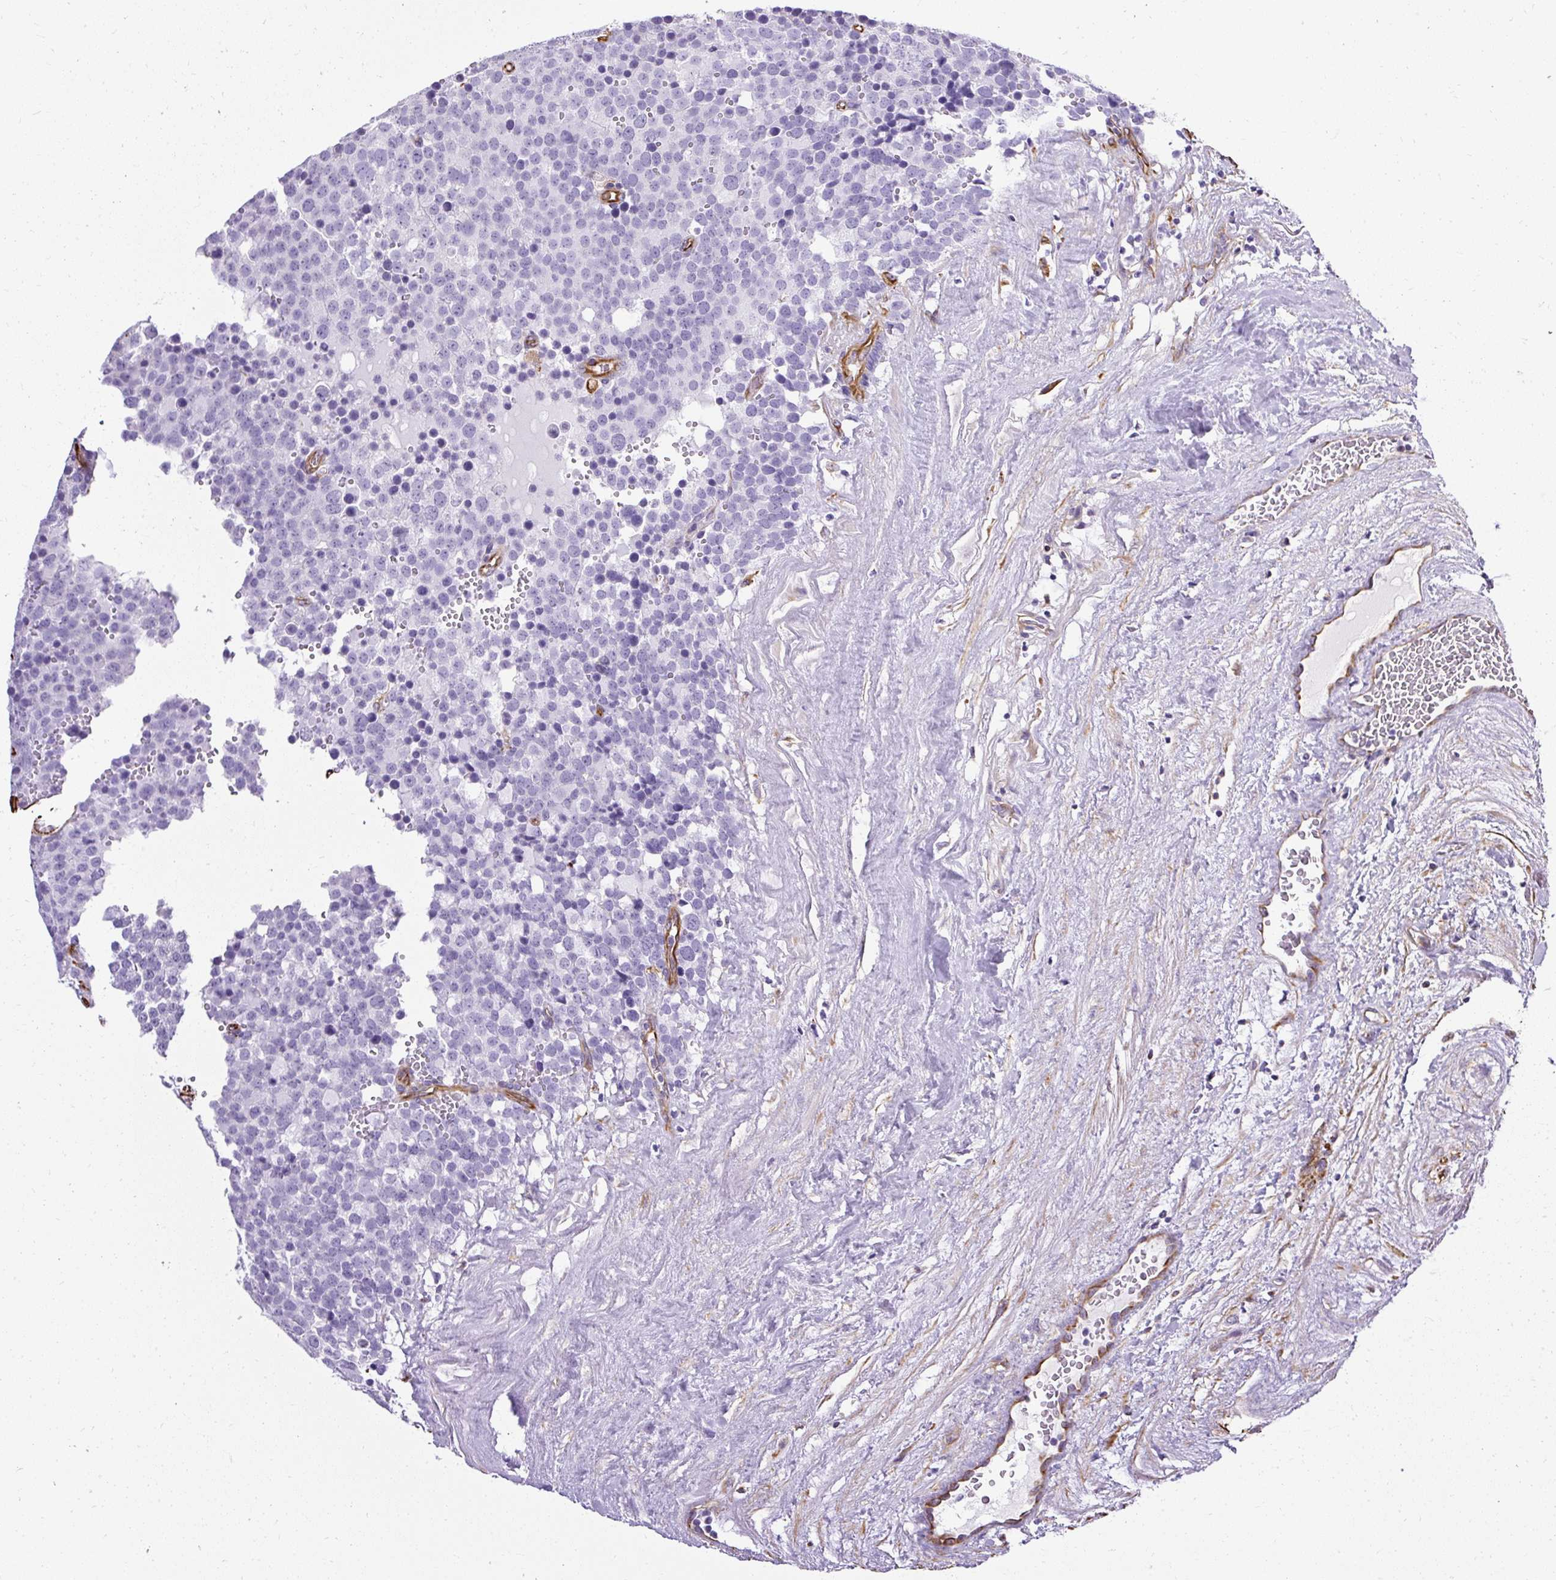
{"staining": {"intensity": "negative", "quantity": "none", "location": "none"}, "tissue": "testis cancer", "cell_type": "Tumor cells", "image_type": "cancer", "snomed": [{"axis": "morphology", "description": "Seminoma, NOS"}, {"axis": "topography", "description": "Testis"}], "caption": "Tumor cells are negative for brown protein staining in testis cancer. (Stains: DAB (3,3'-diaminobenzidine) immunohistochemistry (IHC) with hematoxylin counter stain, Microscopy: brightfield microscopy at high magnification).", "gene": "PLS1", "patient": {"sex": "male", "age": 71}}